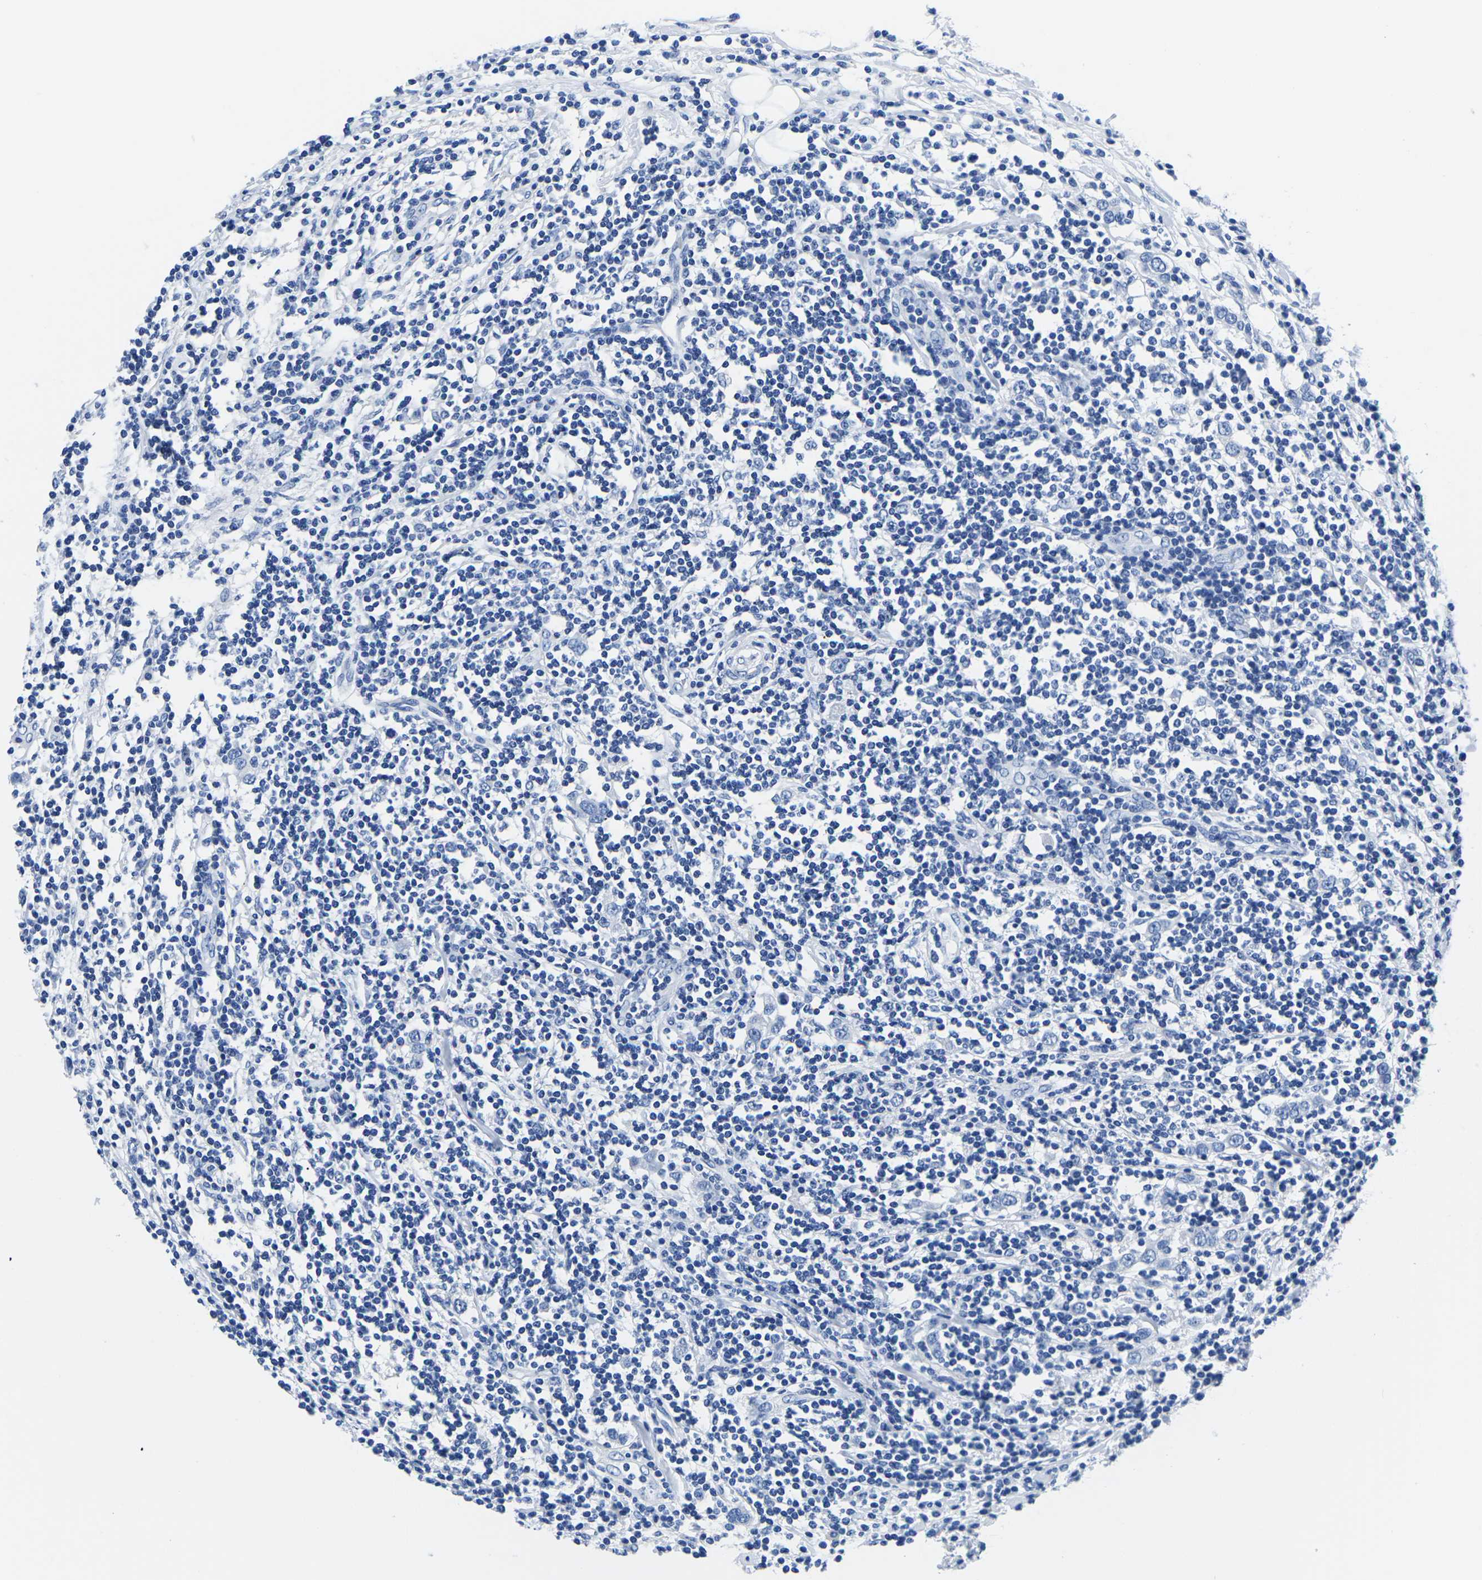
{"staining": {"intensity": "negative", "quantity": "none", "location": "none"}, "tissue": "breast cancer", "cell_type": "Tumor cells", "image_type": "cancer", "snomed": [{"axis": "morphology", "description": "Duct carcinoma"}, {"axis": "topography", "description": "Breast"}], "caption": "Intraductal carcinoma (breast) stained for a protein using immunohistochemistry (IHC) reveals no staining tumor cells.", "gene": "CYP1A2", "patient": {"sex": "female", "age": 50}}